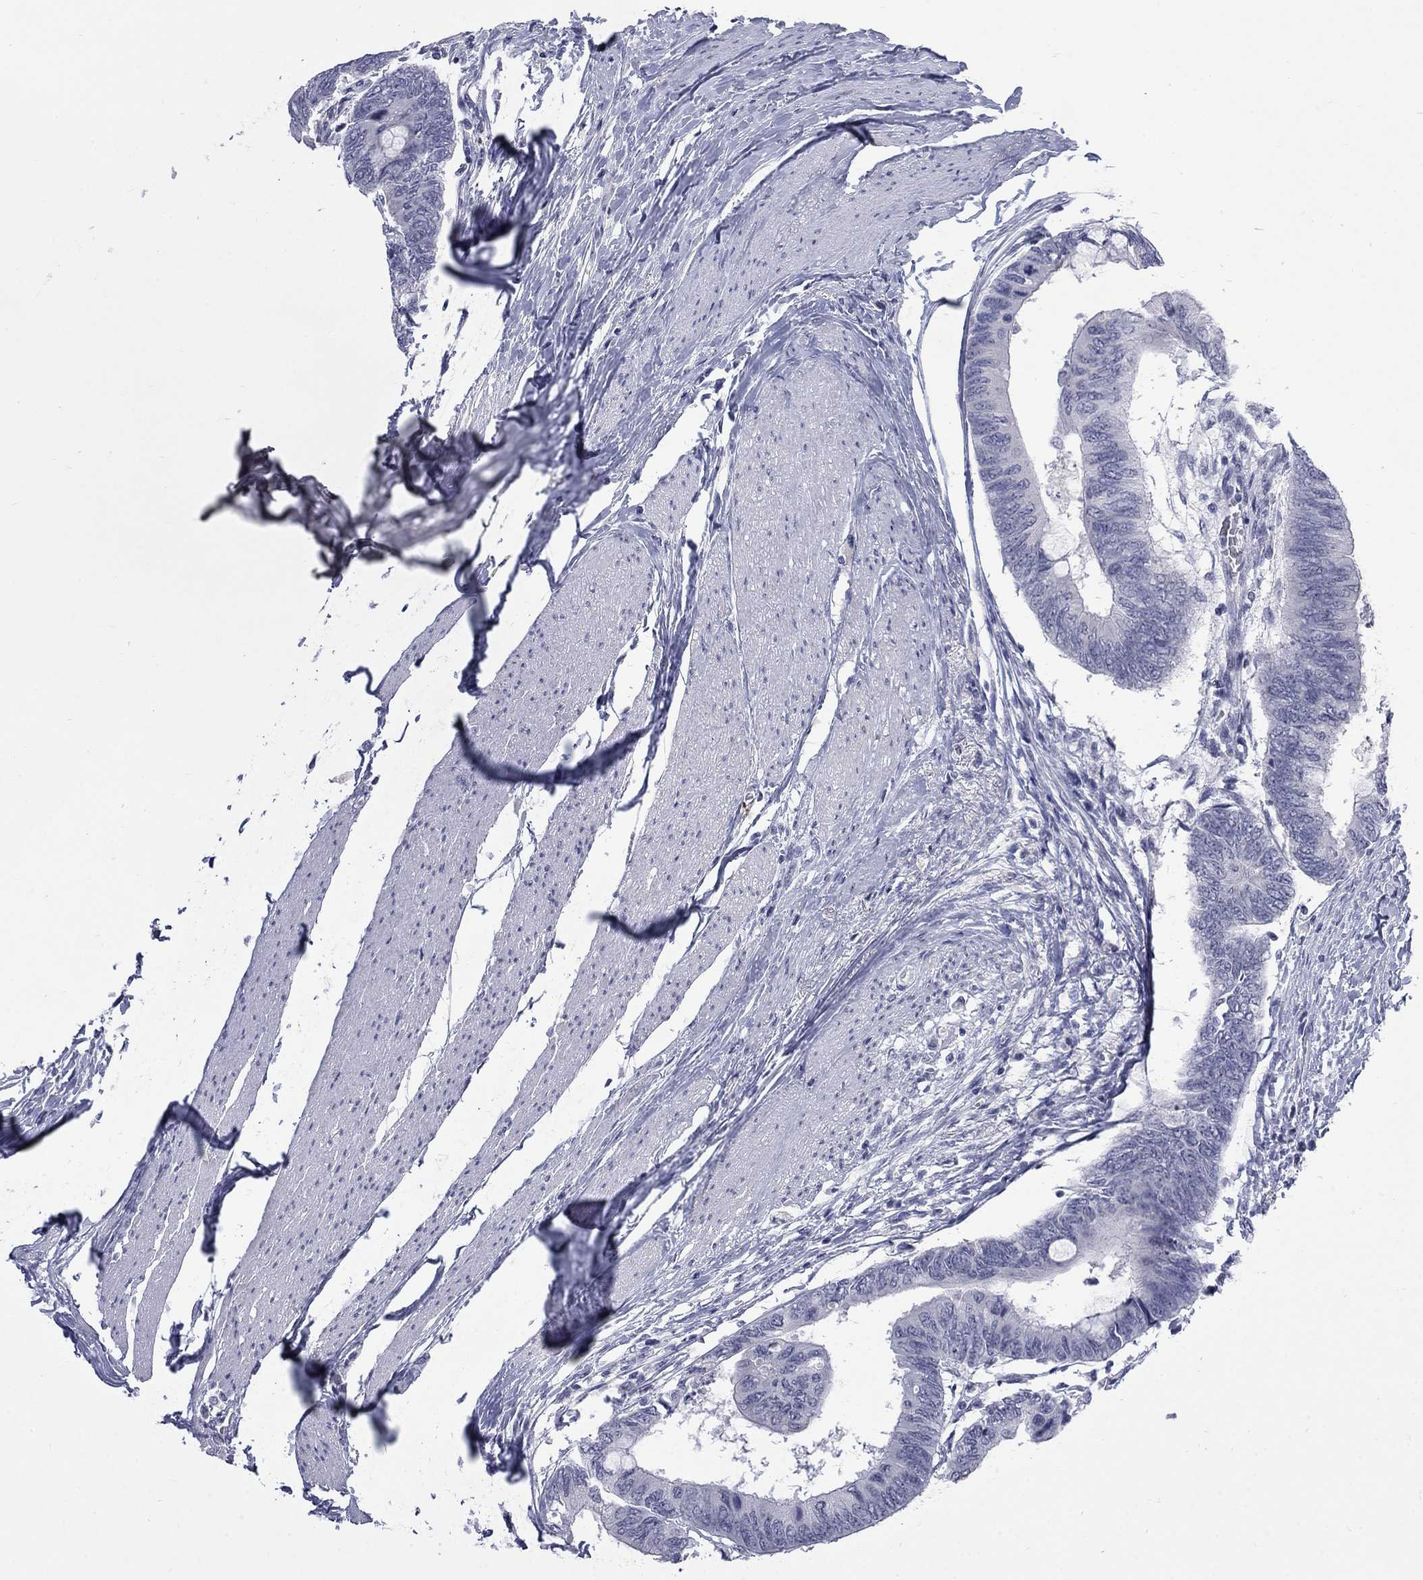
{"staining": {"intensity": "negative", "quantity": "none", "location": "none"}, "tissue": "colorectal cancer", "cell_type": "Tumor cells", "image_type": "cancer", "snomed": [{"axis": "morphology", "description": "Normal tissue, NOS"}, {"axis": "morphology", "description": "Adenocarcinoma, NOS"}, {"axis": "topography", "description": "Rectum"}, {"axis": "topography", "description": "Peripheral nerve tissue"}], "caption": "Protein analysis of colorectal adenocarcinoma demonstrates no significant positivity in tumor cells.", "gene": "CTNND2", "patient": {"sex": "male", "age": 92}}